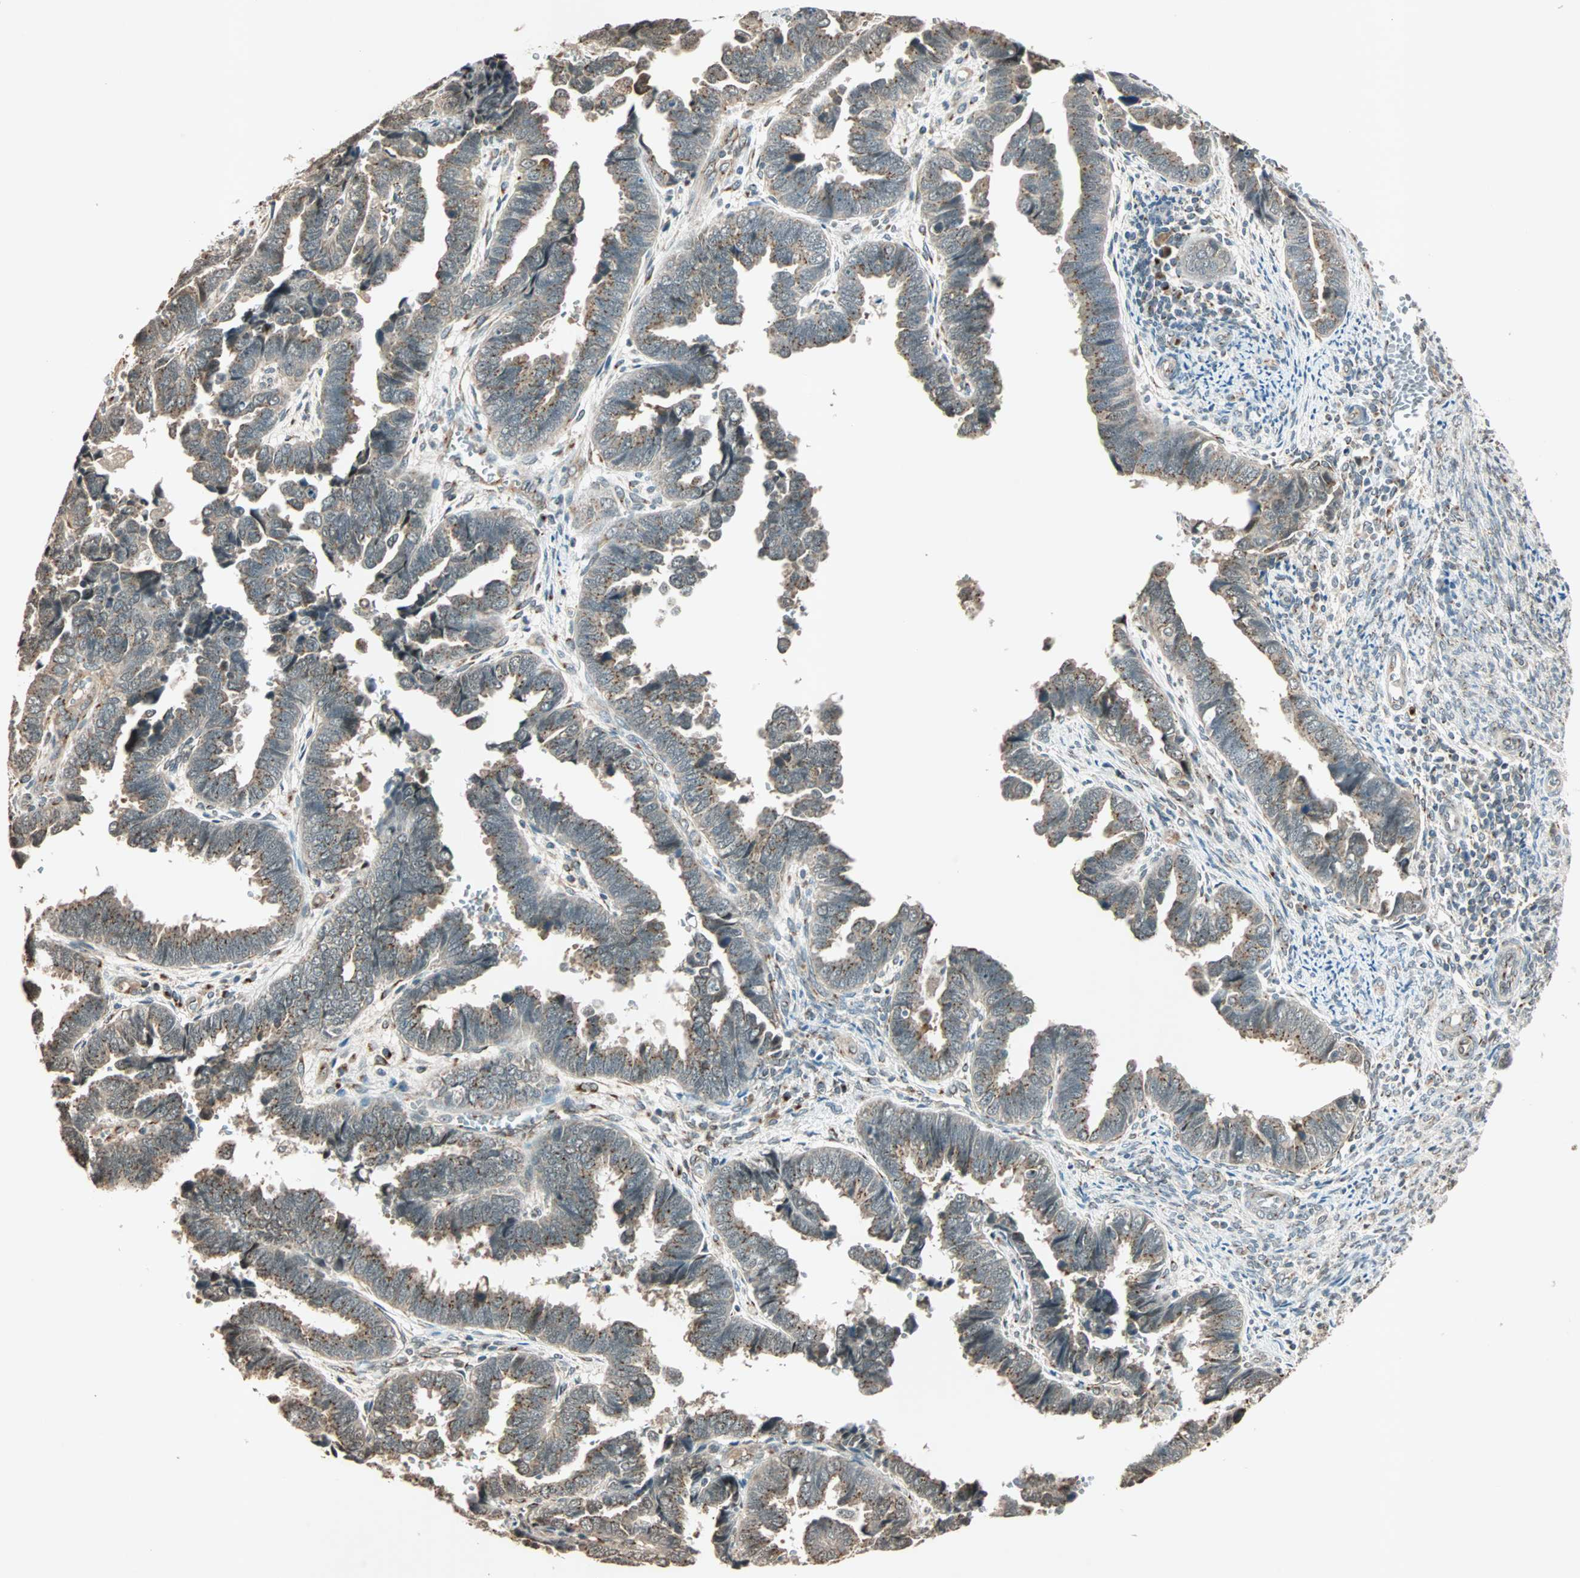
{"staining": {"intensity": "weak", "quantity": "25%-75%", "location": "cytoplasmic/membranous"}, "tissue": "endometrial cancer", "cell_type": "Tumor cells", "image_type": "cancer", "snomed": [{"axis": "morphology", "description": "Adenocarcinoma, NOS"}, {"axis": "topography", "description": "Endometrium"}], "caption": "Human endometrial cancer stained with a brown dye displays weak cytoplasmic/membranous positive positivity in approximately 25%-75% of tumor cells.", "gene": "PRDM2", "patient": {"sex": "female", "age": 75}}